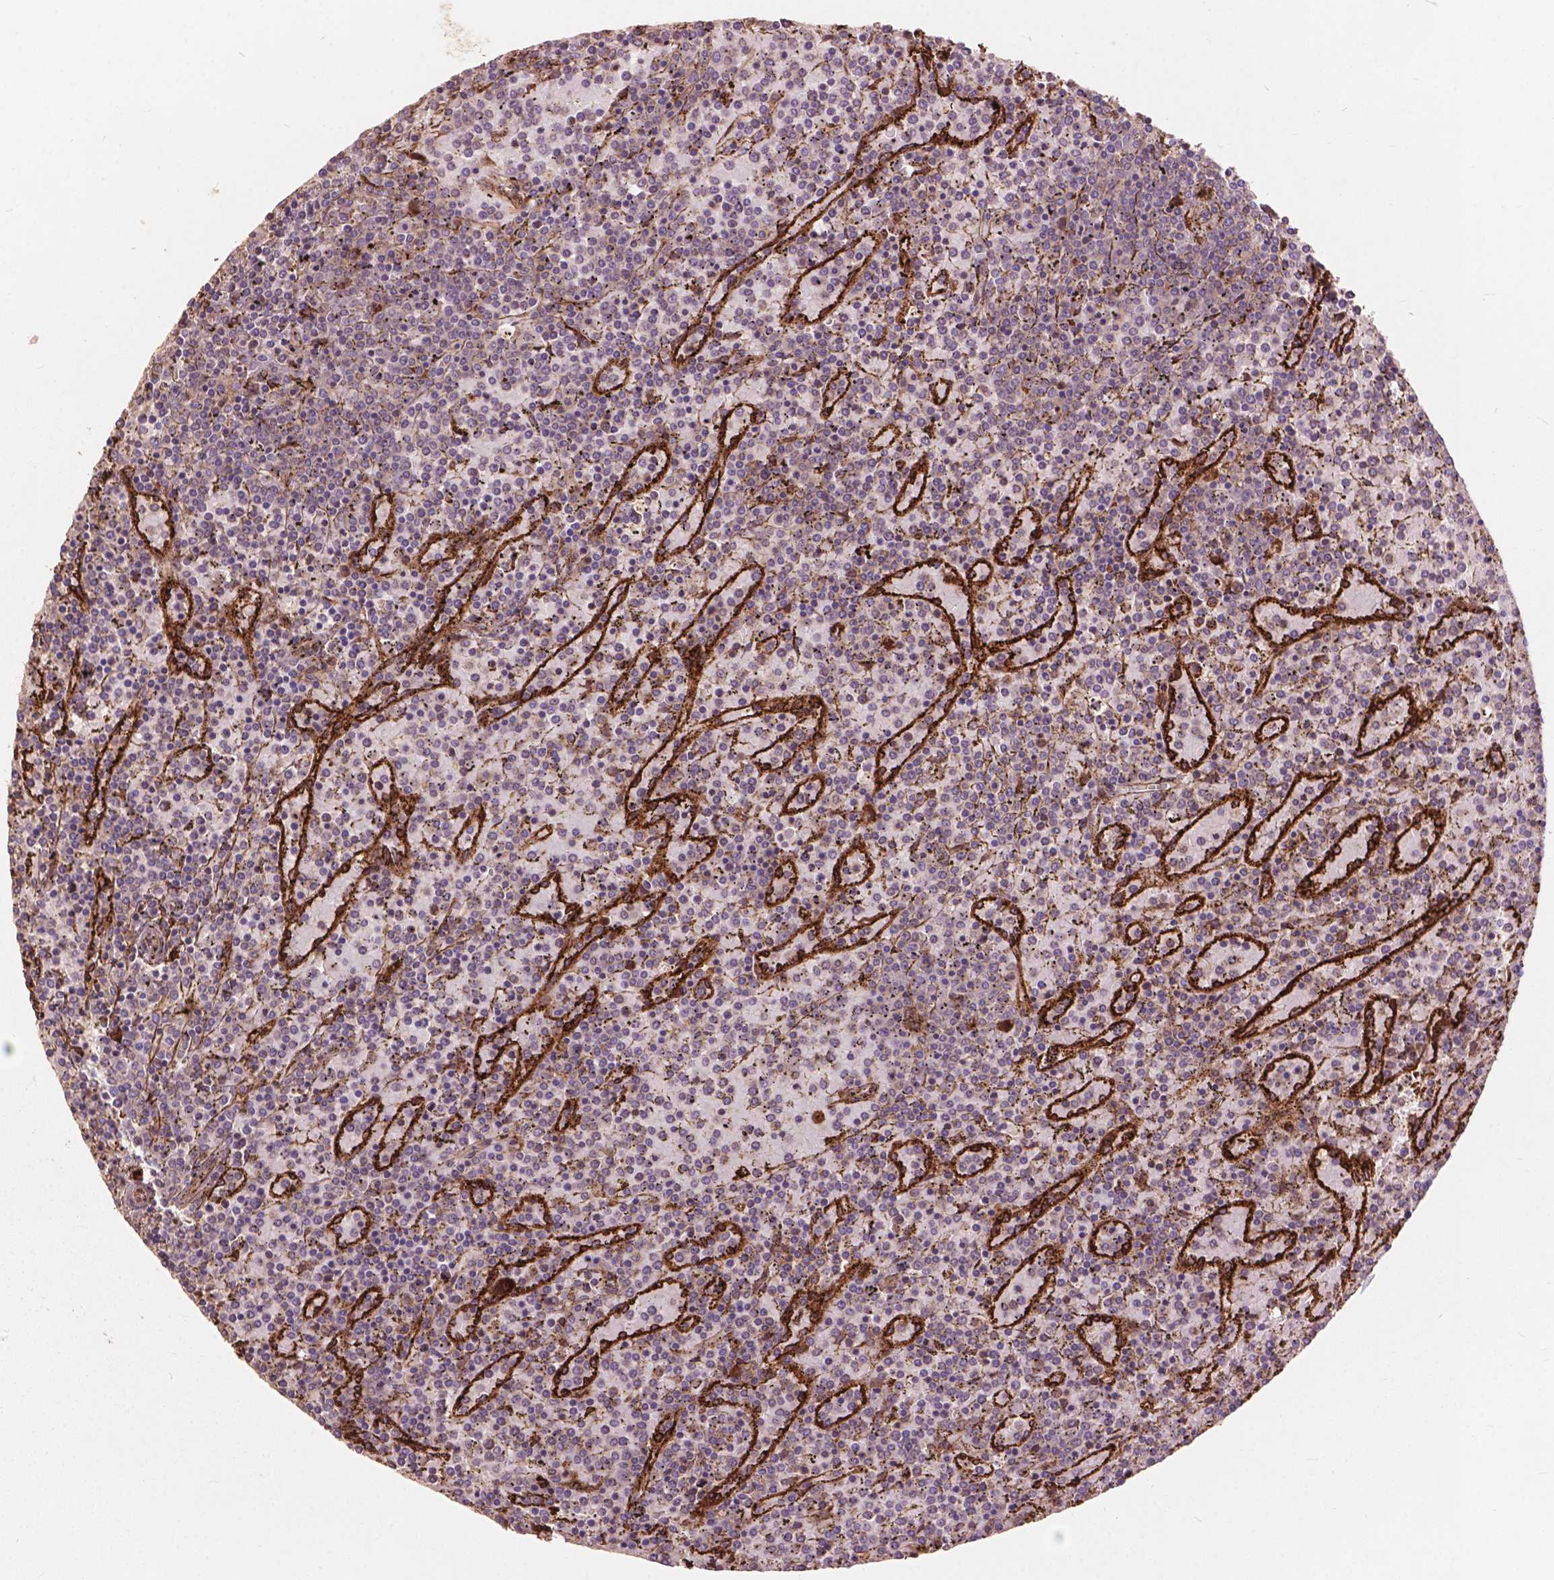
{"staining": {"intensity": "negative", "quantity": "none", "location": "none"}, "tissue": "lymphoma", "cell_type": "Tumor cells", "image_type": "cancer", "snomed": [{"axis": "morphology", "description": "Malignant lymphoma, non-Hodgkin's type, Low grade"}, {"axis": "topography", "description": "Spleen"}], "caption": "Immunohistochemistry image of malignant lymphoma, non-Hodgkin's type (low-grade) stained for a protein (brown), which exhibits no expression in tumor cells.", "gene": "FNIP1", "patient": {"sex": "female", "age": 77}}